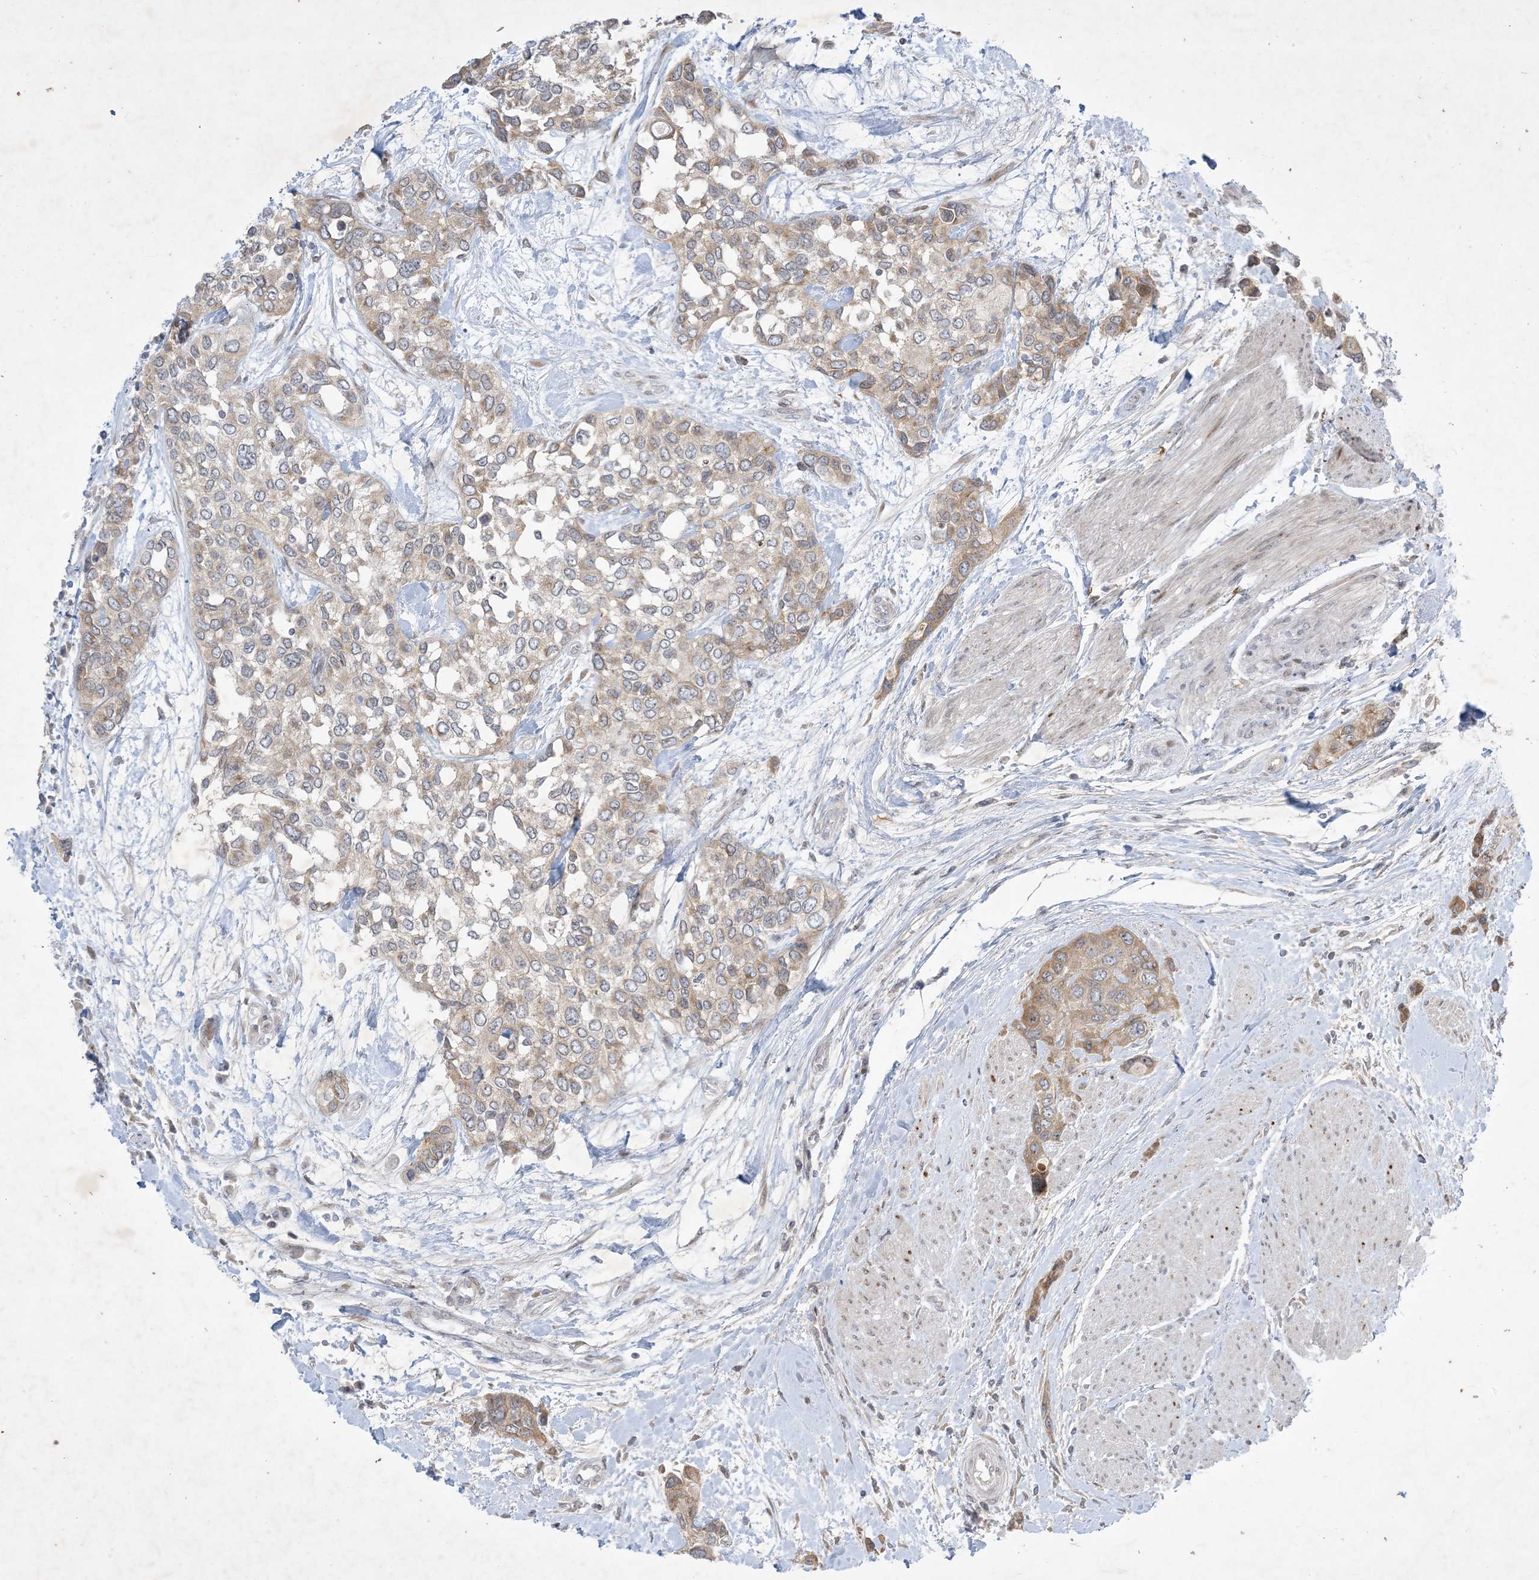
{"staining": {"intensity": "weak", "quantity": "25%-75%", "location": "cytoplasmic/membranous"}, "tissue": "urothelial cancer", "cell_type": "Tumor cells", "image_type": "cancer", "snomed": [{"axis": "morphology", "description": "Normal tissue, NOS"}, {"axis": "morphology", "description": "Urothelial carcinoma, High grade"}, {"axis": "topography", "description": "Vascular tissue"}, {"axis": "topography", "description": "Urinary bladder"}], "caption": "IHC histopathology image of neoplastic tissue: human urothelial cancer stained using IHC exhibits low levels of weak protein expression localized specifically in the cytoplasmic/membranous of tumor cells, appearing as a cytoplasmic/membranous brown color.", "gene": "SOGA3", "patient": {"sex": "female", "age": 56}}